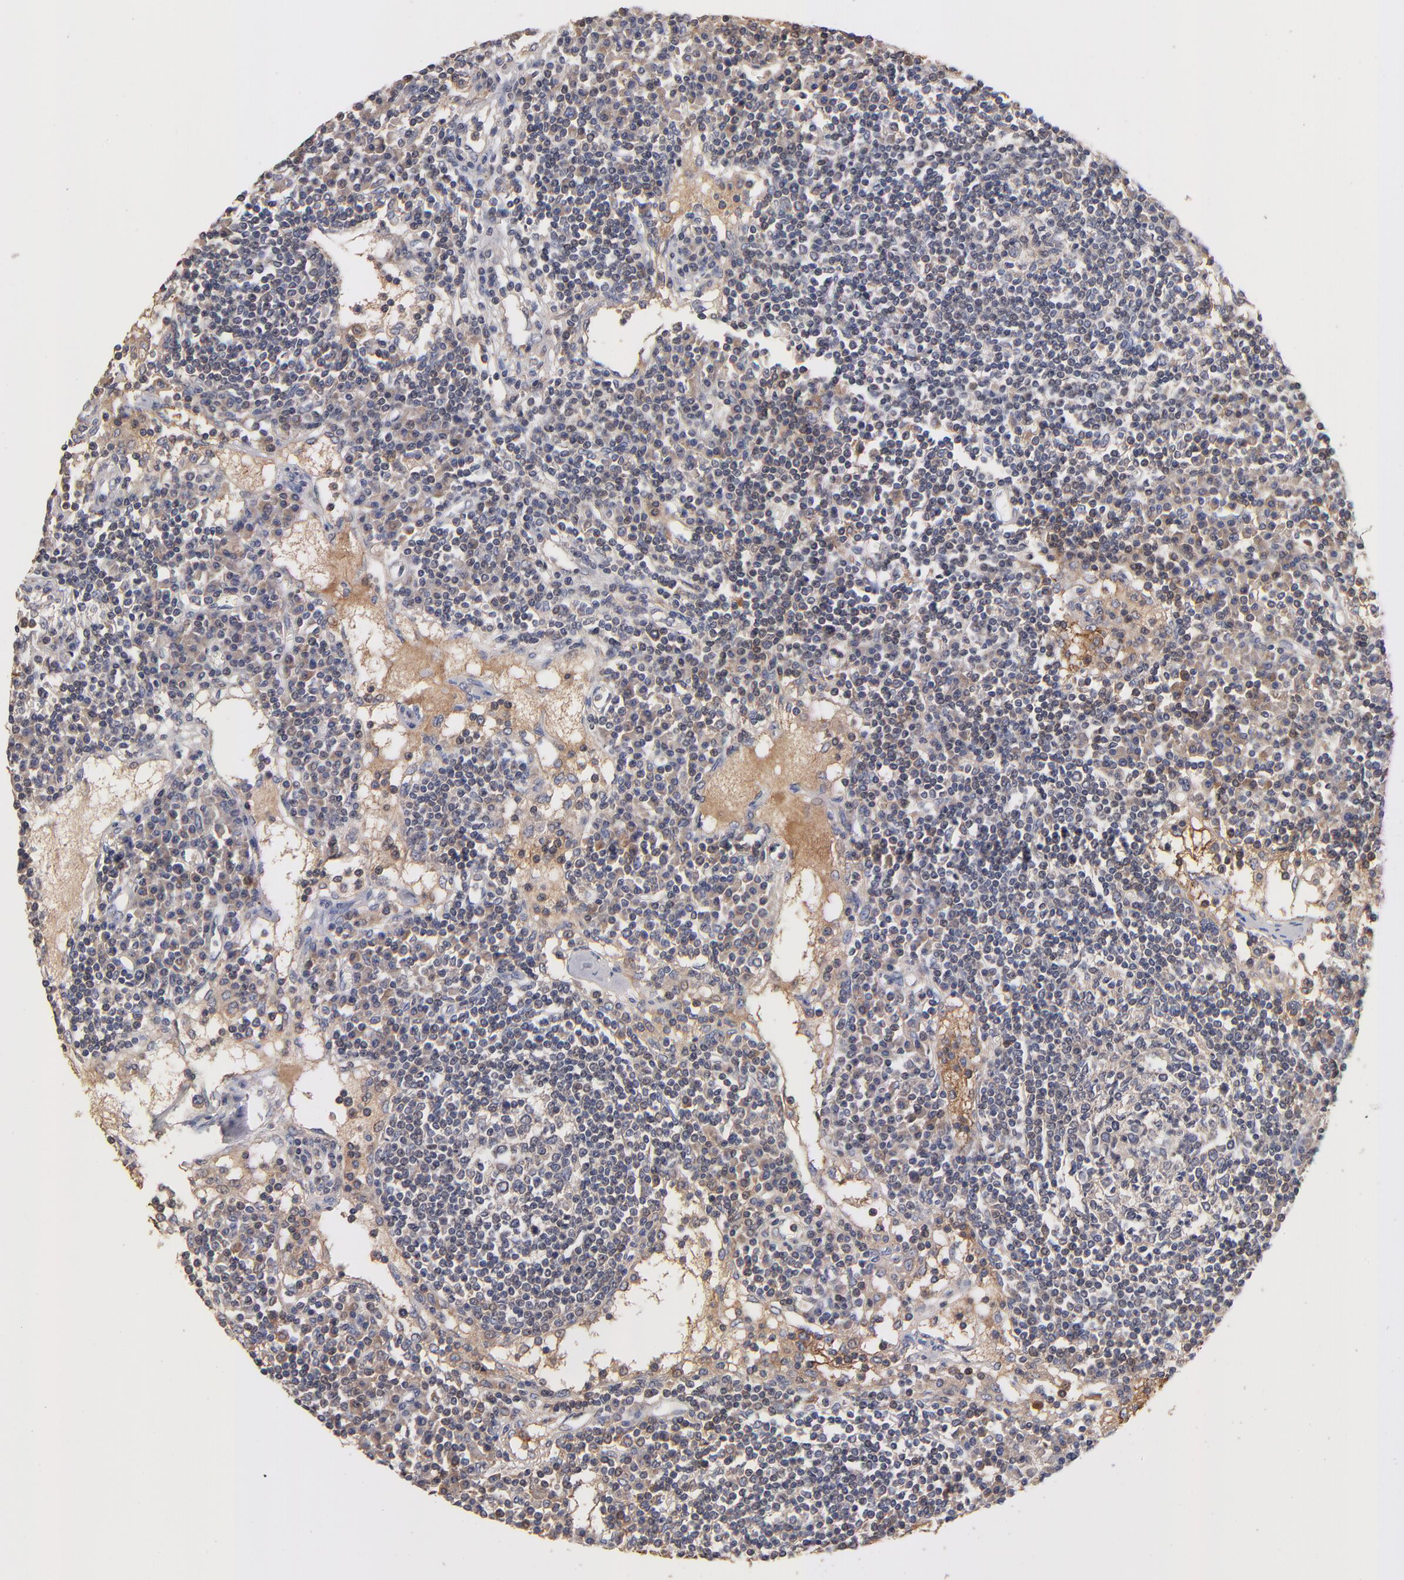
{"staining": {"intensity": "weak", "quantity": "25%-75%", "location": "cytoplasmic/membranous"}, "tissue": "lymph node", "cell_type": "Germinal center cells", "image_type": "normal", "snomed": [{"axis": "morphology", "description": "Normal tissue, NOS"}, {"axis": "topography", "description": "Lymph node"}], "caption": "Germinal center cells reveal weak cytoplasmic/membranous staining in about 25%-75% of cells in normal lymph node.", "gene": "DACT1", "patient": {"sex": "female", "age": 62}}